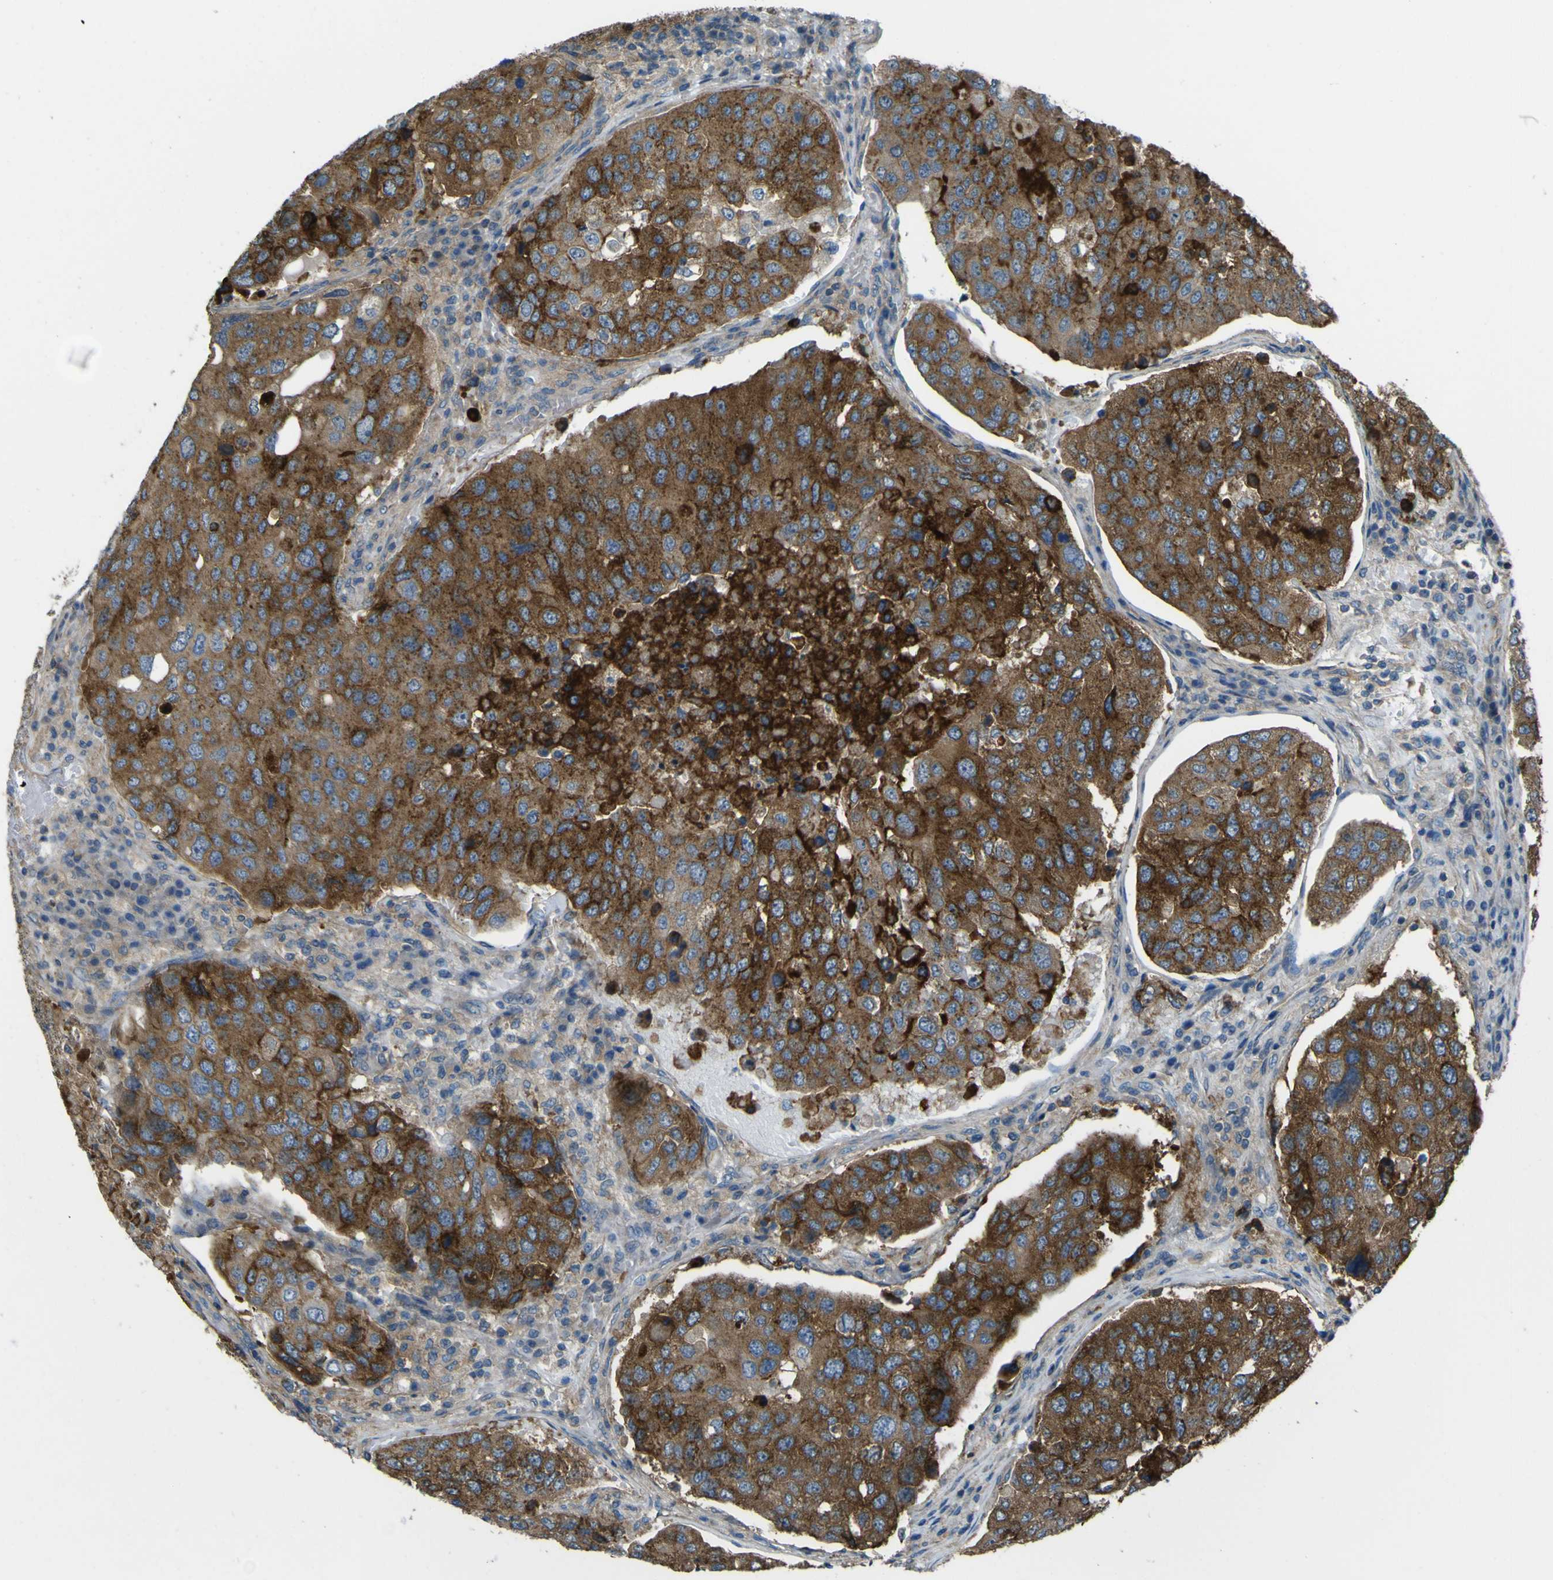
{"staining": {"intensity": "strong", "quantity": "25%-75%", "location": "cytoplasmic/membranous"}, "tissue": "urothelial cancer", "cell_type": "Tumor cells", "image_type": "cancer", "snomed": [{"axis": "morphology", "description": "Urothelial carcinoma, High grade"}, {"axis": "topography", "description": "Lymph node"}, {"axis": "topography", "description": "Urinary bladder"}], "caption": "Strong cytoplasmic/membranous staining for a protein is present in about 25%-75% of tumor cells of urothelial cancer using IHC.", "gene": "NAALADL2", "patient": {"sex": "male", "age": 51}}